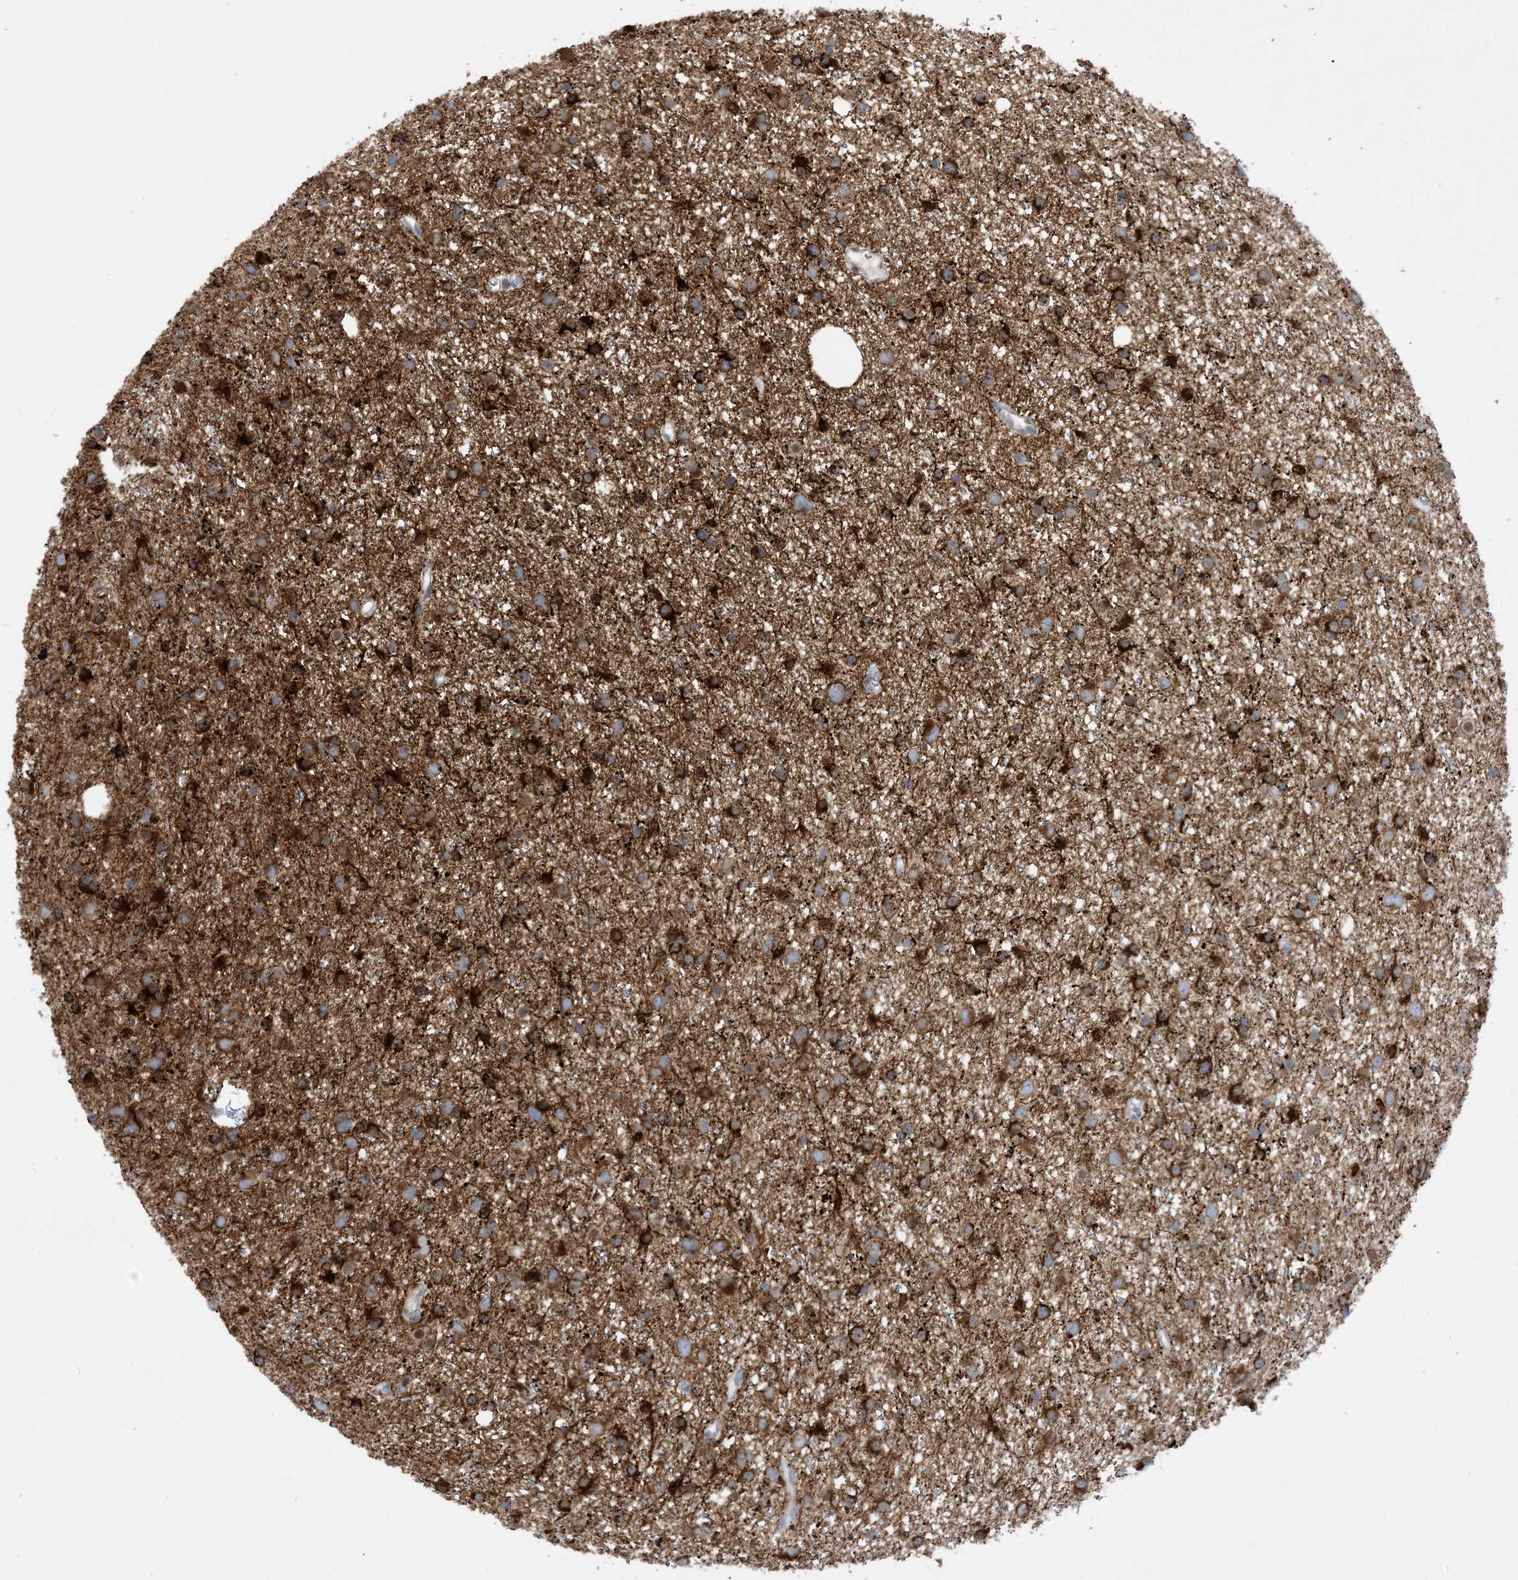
{"staining": {"intensity": "strong", "quantity": ">75%", "location": "cytoplasmic/membranous"}, "tissue": "glioma", "cell_type": "Tumor cells", "image_type": "cancer", "snomed": [{"axis": "morphology", "description": "Glioma, malignant, Low grade"}, {"axis": "topography", "description": "Cerebral cortex"}], "caption": "Immunohistochemistry (IHC) staining of malignant low-grade glioma, which reveals high levels of strong cytoplasmic/membranous staining in approximately >75% of tumor cells indicating strong cytoplasmic/membranous protein staining. The staining was performed using DAB (3,3'-diaminobenzidine) (brown) for protein detection and nuclei were counterstained in hematoxylin (blue).", "gene": "EIF2A", "patient": {"sex": "female", "age": 39}}